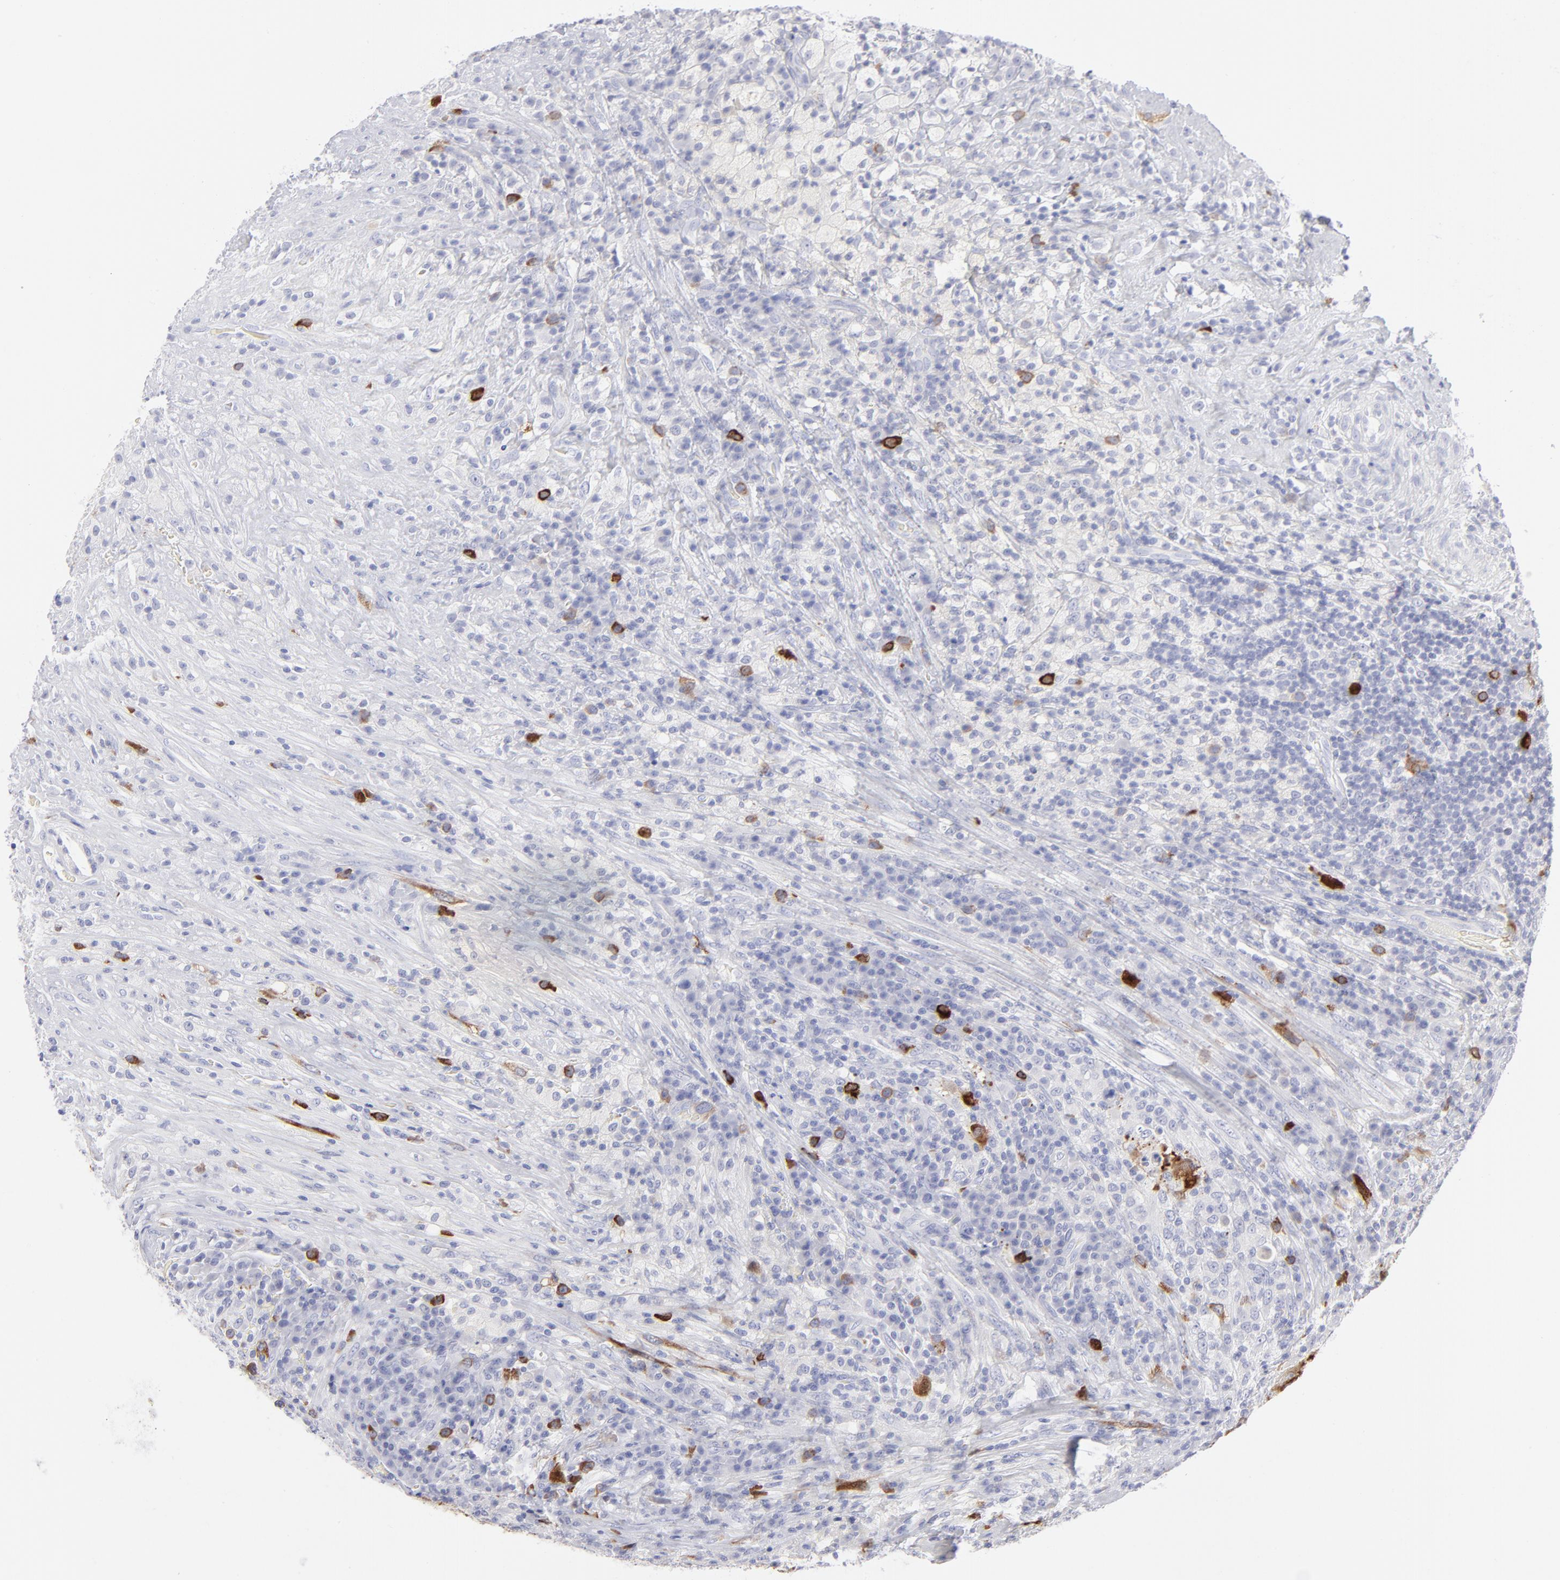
{"staining": {"intensity": "strong", "quantity": ">75%", "location": "cytoplasmic/membranous"}, "tissue": "testis cancer", "cell_type": "Tumor cells", "image_type": "cancer", "snomed": [{"axis": "morphology", "description": "Necrosis, NOS"}, {"axis": "morphology", "description": "Carcinoma, Embryonal, NOS"}, {"axis": "topography", "description": "Testis"}], "caption": "Protein expression analysis of testis cancer (embryonal carcinoma) exhibits strong cytoplasmic/membranous staining in about >75% of tumor cells. (Brightfield microscopy of DAB IHC at high magnification).", "gene": "CCNB1", "patient": {"sex": "male", "age": 19}}